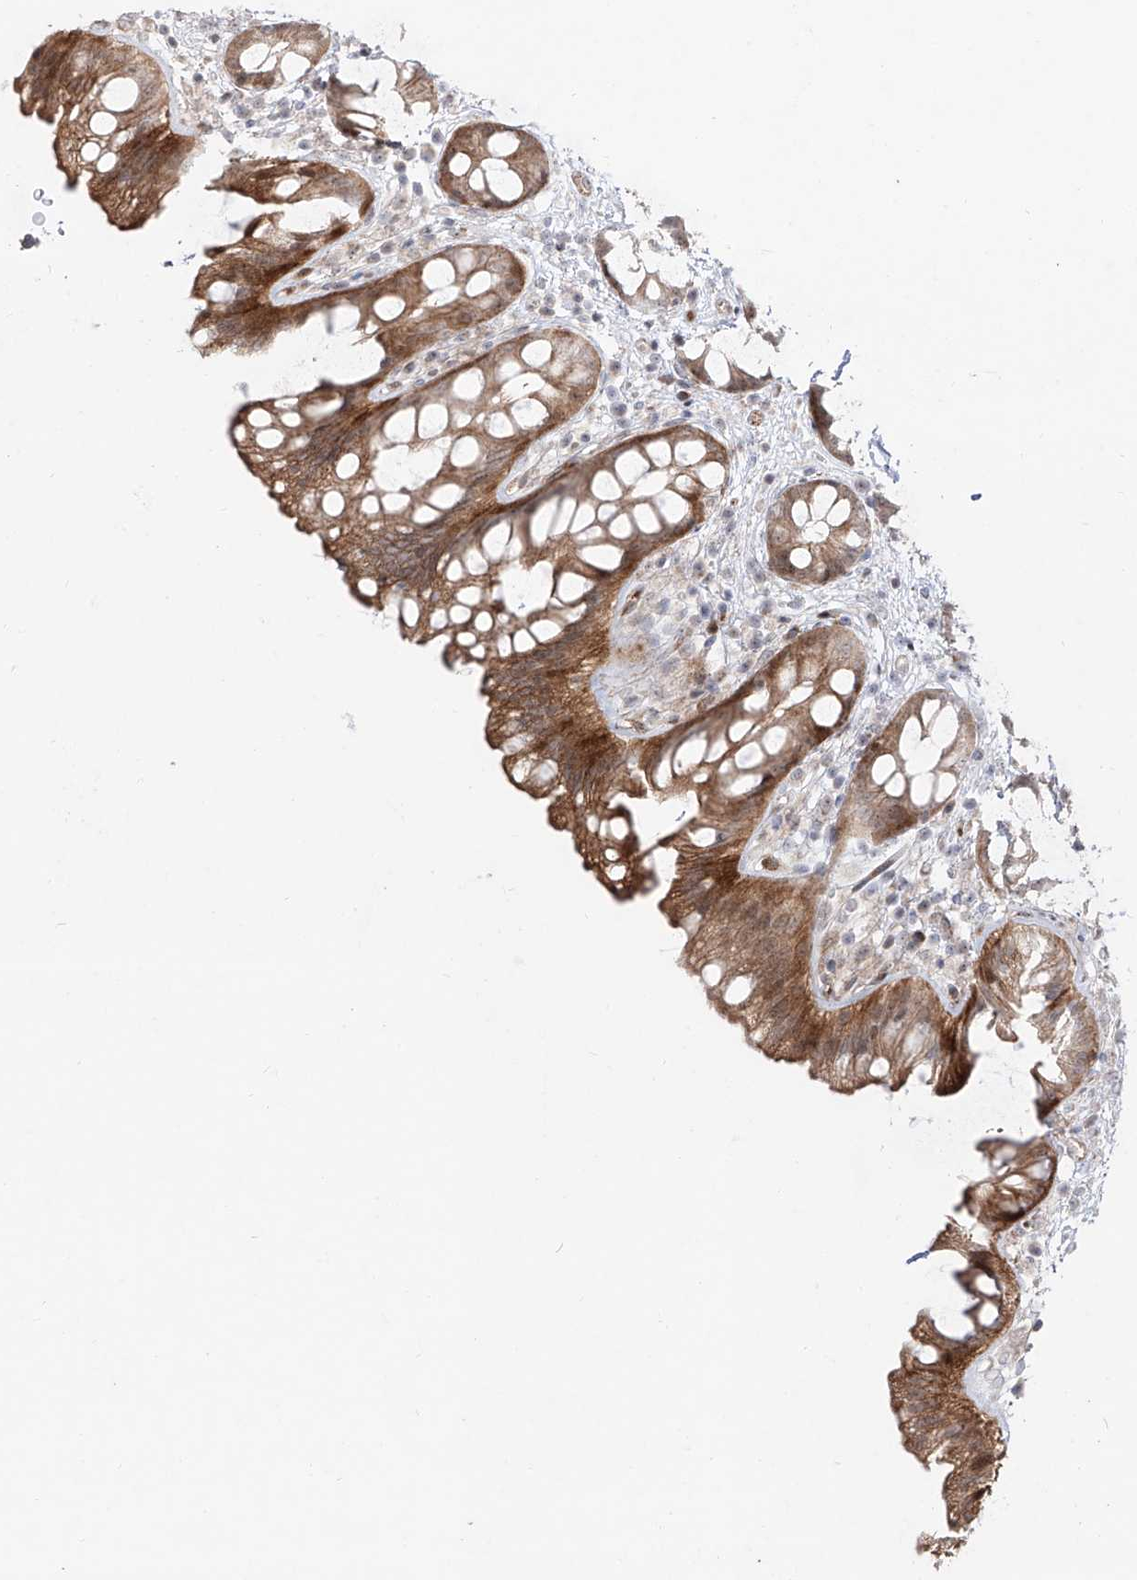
{"staining": {"intensity": "strong", "quantity": ">75%", "location": "cytoplasmic/membranous,nuclear"}, "tissue": "rectum", "cell_type": "Glandular cells", "image_type": "normal", "snomed": [{"axis": "morphology", "description": "Normal tissue, NOS"}, {"axis": "topography", "description": "Rectum"}], "caption": "The immunohistochemical stain labels strong cytoplasmic/membranous,nuclear staining in glandular cells of unremarkable rectum. (DAB (3,3'-diaminobenzidine) IHC with brightfield microscopy, high magnification).", "gene": "ZNF180", "patient": {"sex": "female", "age": 65}}